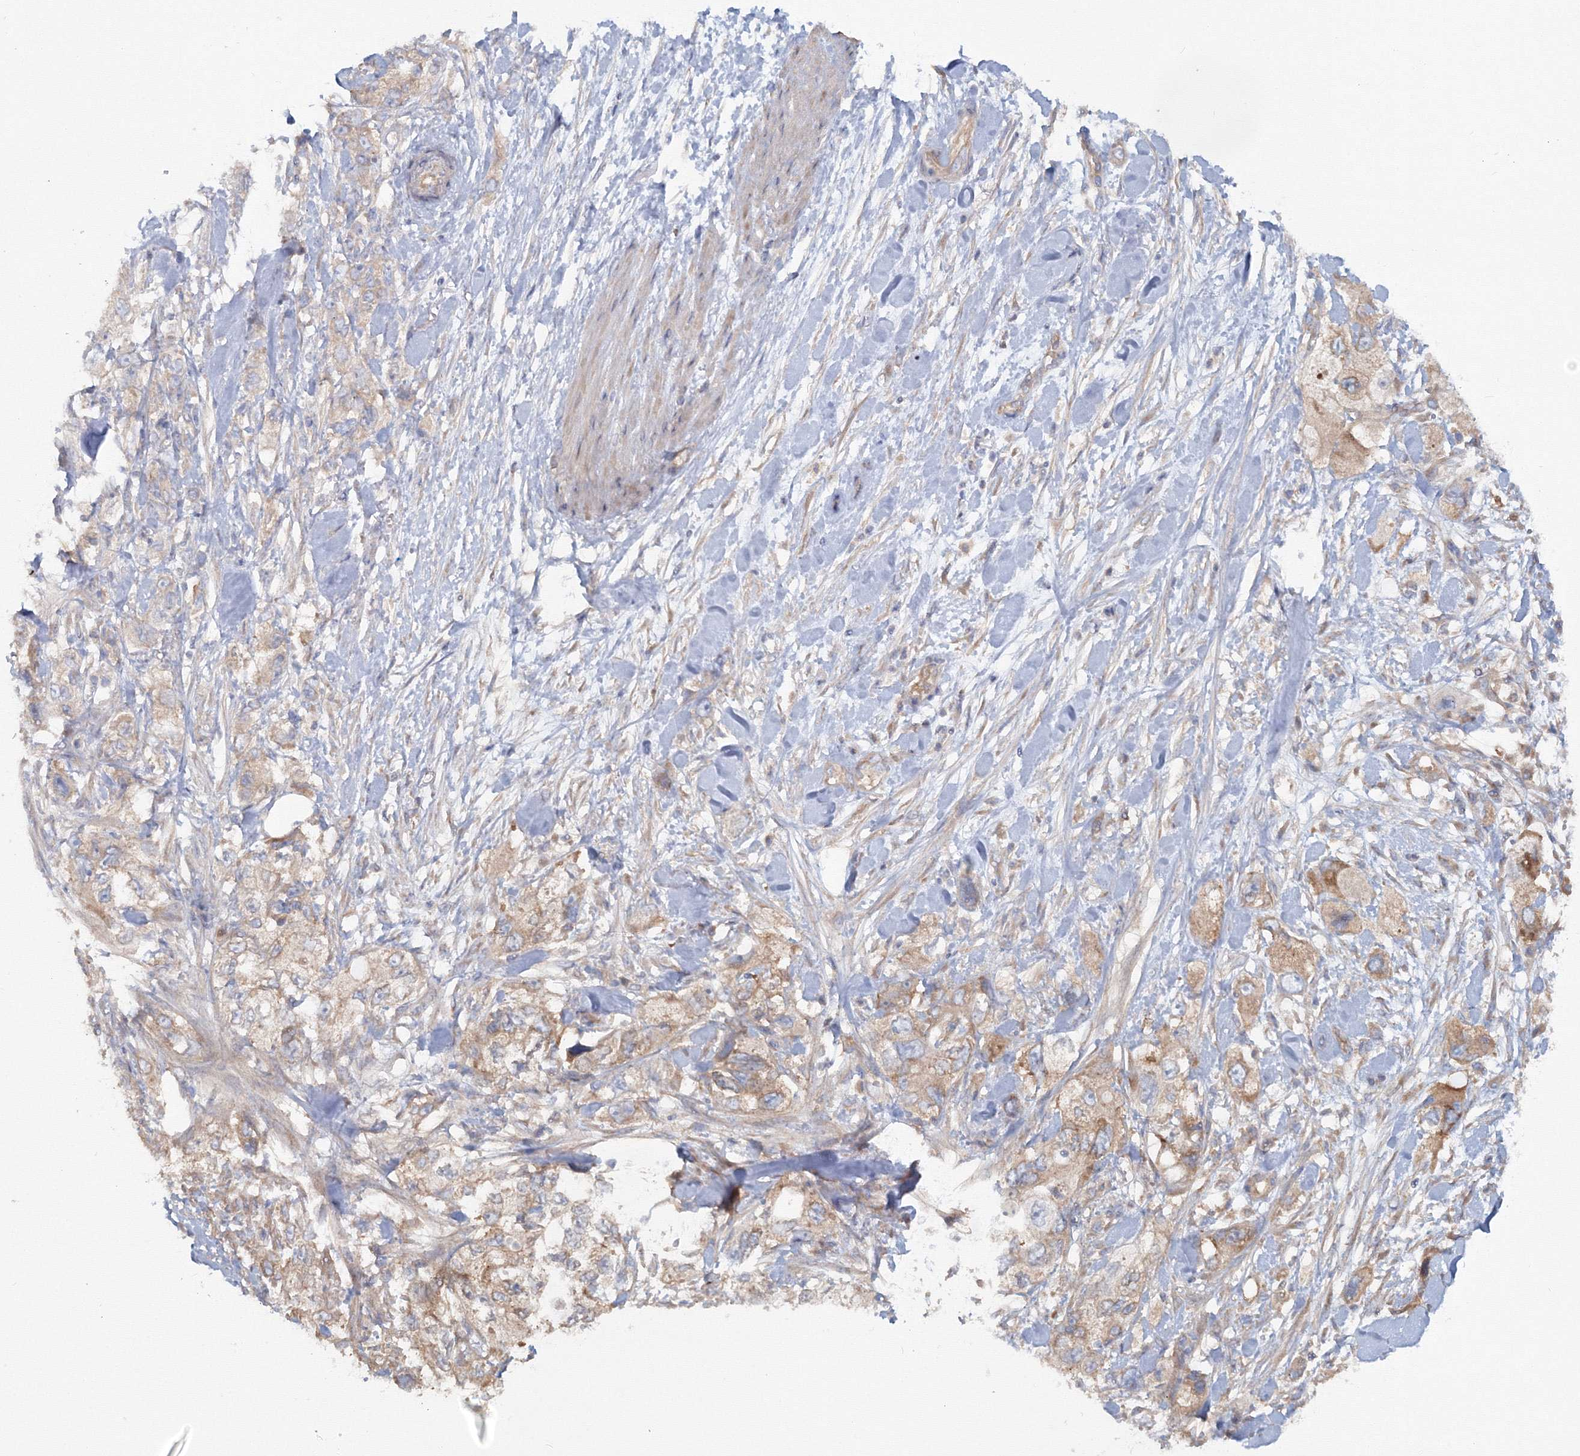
{"staining": {"intensity": "moderate", "quantity": "<25%", "location": "cytoplasmic/membranous"}, "tissue": "pancreatic cancer", "cell_type": "Tumor cells", "image_type": "cancer", "snomed": [{"axis": "morphology", "description": "Adenocarcinoma, NOS"}, {"axis": "topography", "description": "Pancreas"}], "caption": "Protein expression analysis of human pancreatic adenocarcinoma reveals moderate cytoplasmic/membranous positivity in about <25% of tumor cells. The staining was performed using DAB (3,3'-diaminobenzidine), with brown indicating positive protein expression. Nuclei are stained blue with hematoxylin.", "gene": "EXOC1", "patient": {"sex": "female", "age": 73}}